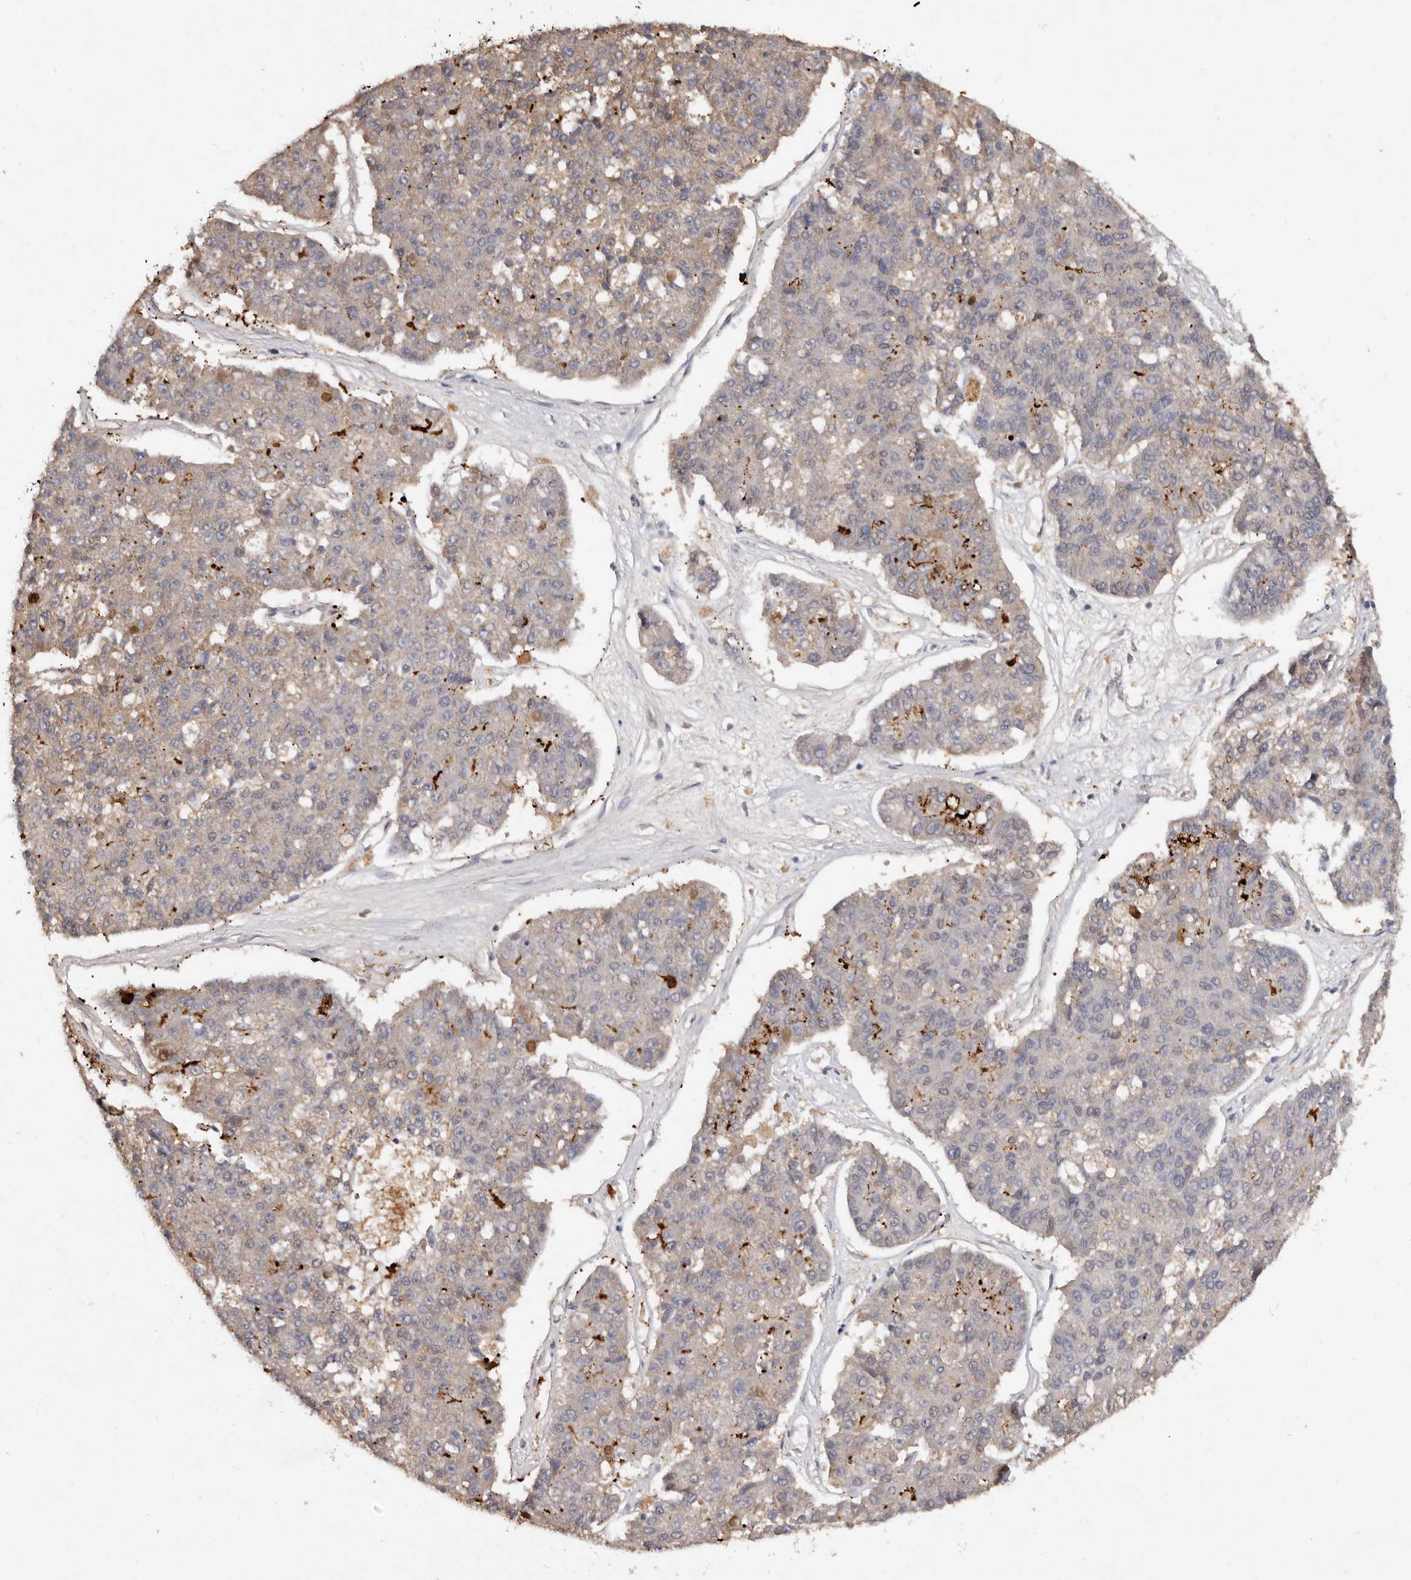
{"staining": {"intensity": "weak", "quantity": "<25%", "location": "cytoplasmic/membranous"}, "tissue": "pancreatic cancer", "cell_type": "Tumor cells", "image_type": "cancer", "snomed": [{"axis": "morphology", "description": "Adenocarcinoma, NOS"}, {"axis": "topography", "description": "Pancreas"}], "caption": "Immunohistochemistry image of neoplastic tissue: pancreatic cancer stained with DAB exhibits no significant protein expression in tumor cells. Brightfield microscopy of immunohistochemistry stained with DAB (brown) and hematoxylin (blue), captured at high magnification.", "gene": "EDEM1", "patient": {"sex": "male", "age": 50}}